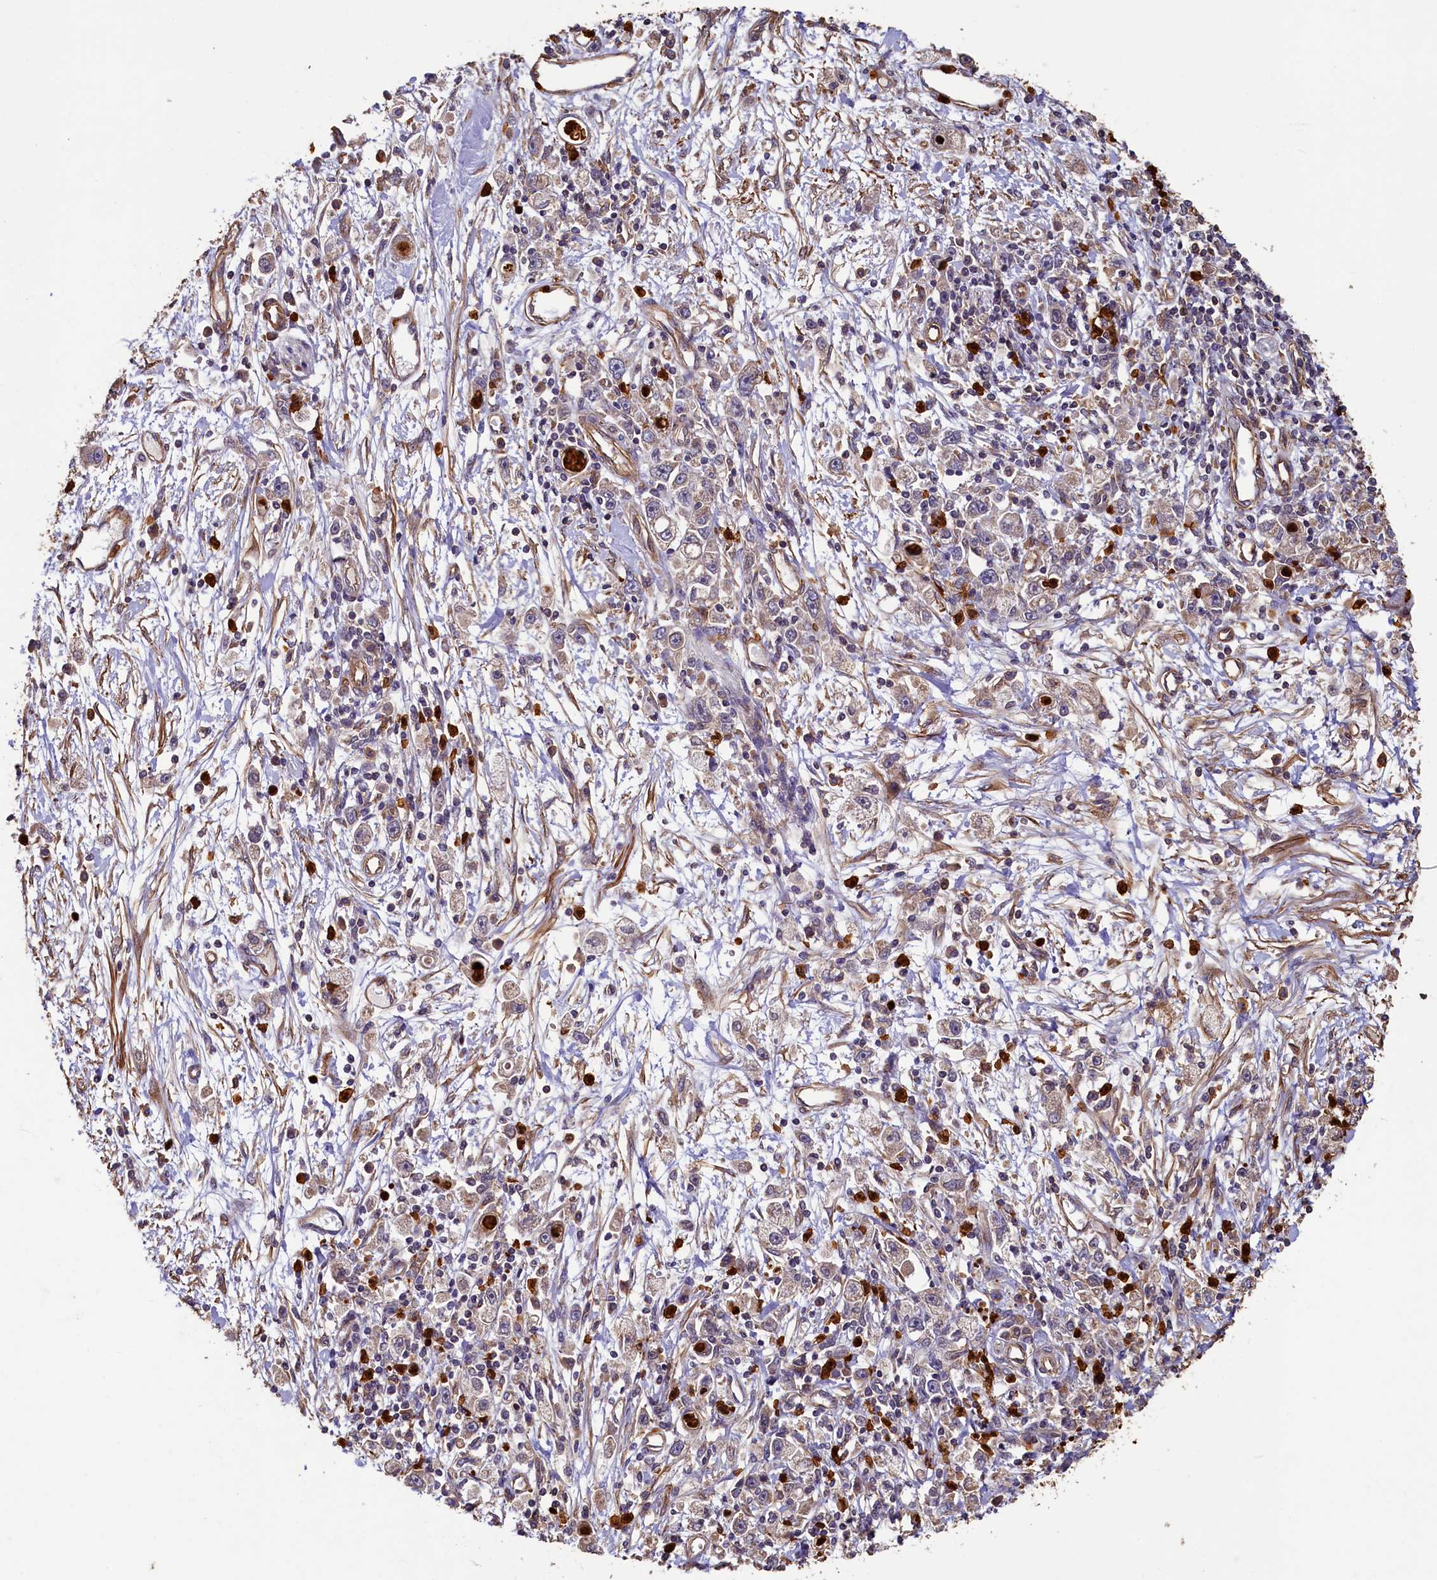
{"staining": {"intensity": "weak", "quantity": "25%-75%", "location": "cytoplasmic/membranous"}, "tissue": "stomach cancer", "cell_type": "Tumor cells", "image_type": "cancer", "snomed": [{"axis": "morphology", "description": "Adenocarcinoma, NOS"}, {"axis": "topography", "description": "Stomach"}], "caption": "Protein expression by IHC demonstrates weak cytoplasmic/membranous positivity in about 25%-75% of tumor cells in stomach adenocarcinoma.", "gene": "CCDC102B", "patient": {"sex": "female", "age": 59}}